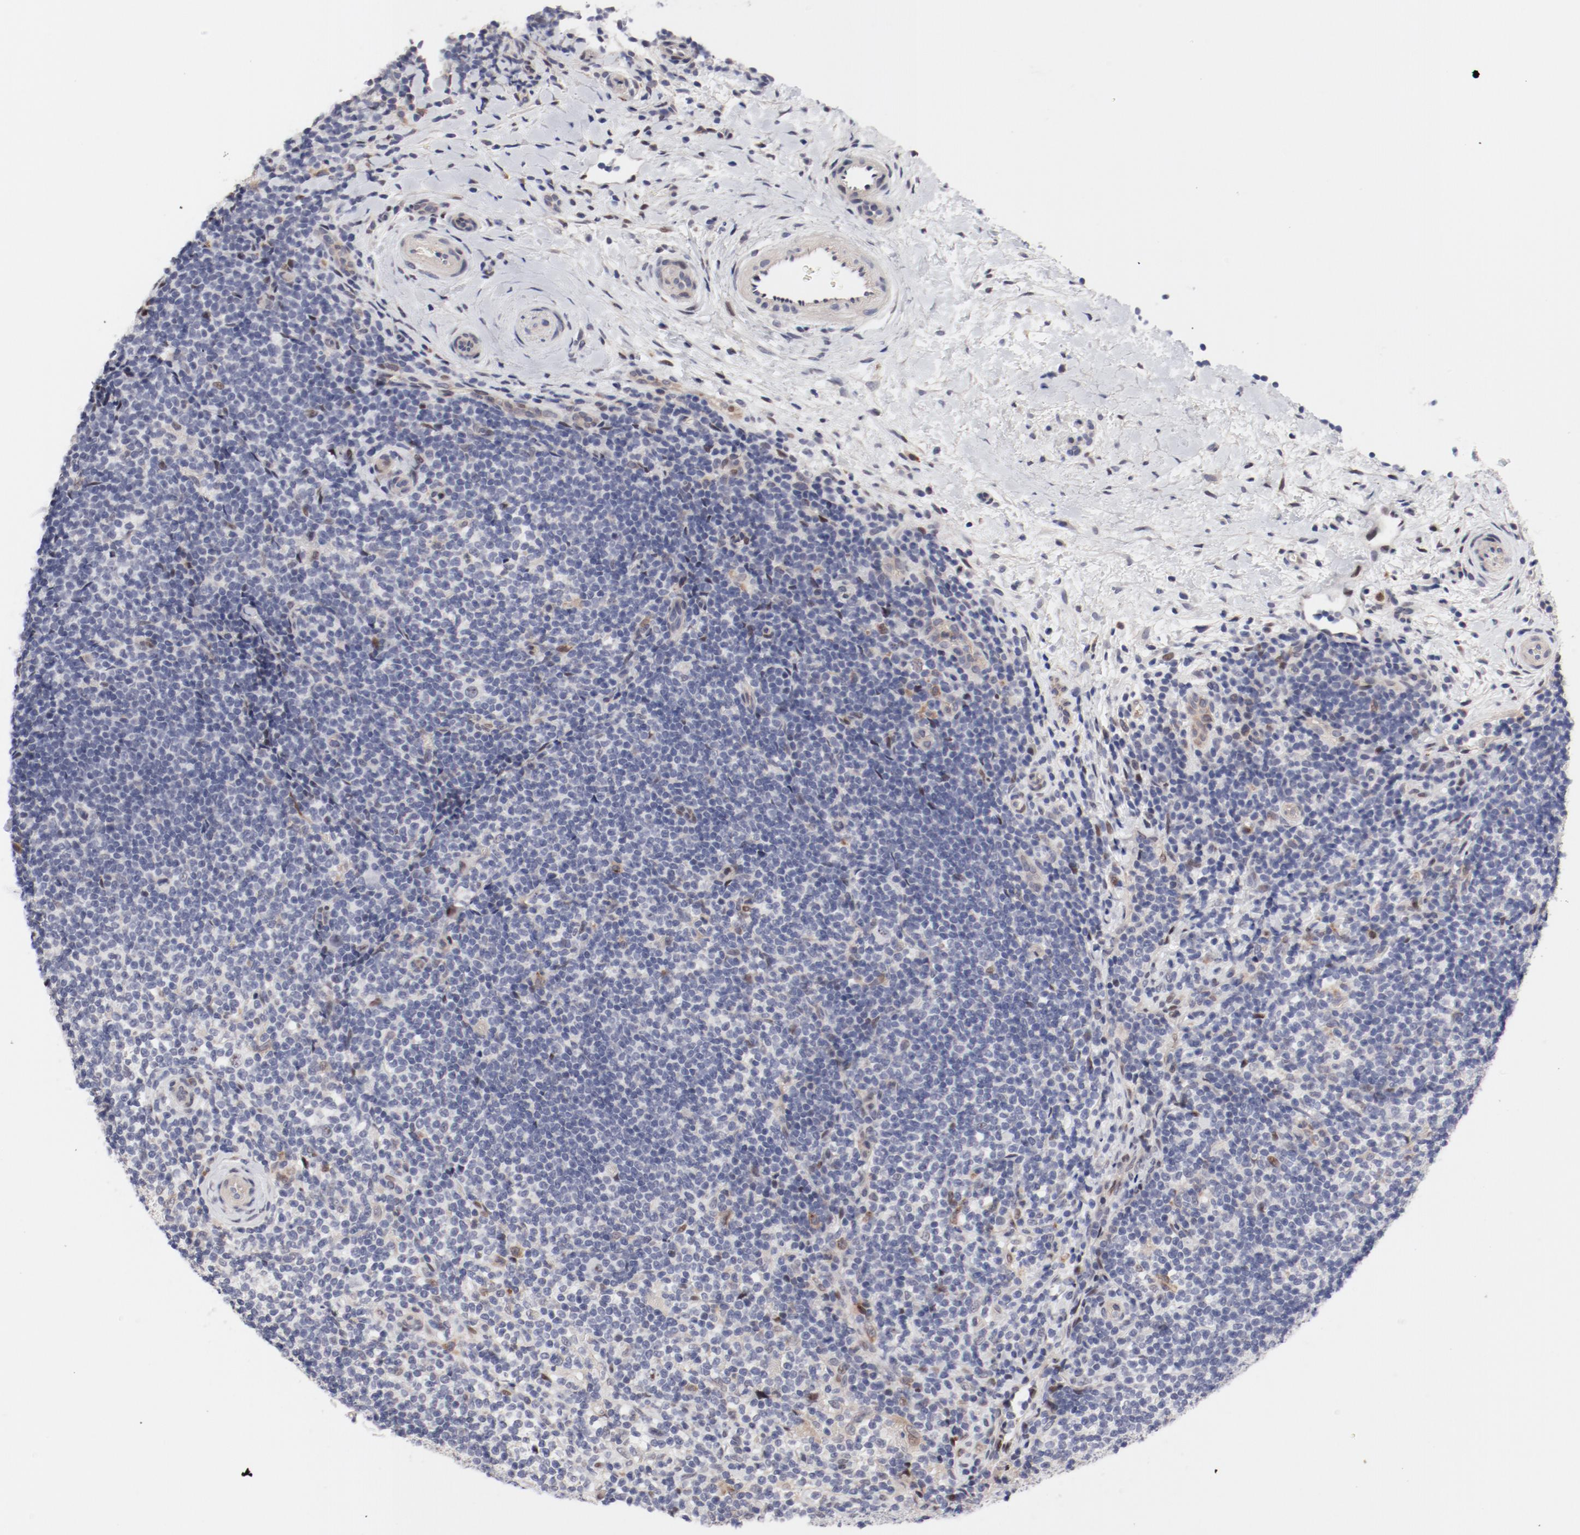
{"staining": {"intensity": "negative", "quantity": "none", "location": "none"}, "tissue": "lymphoma", "cell_type": "Tumor cells", "image_type": "cancer", "snomed": [{"axis": "morphology", "description": "Malignant lymphoma, non-Hodgkin's type, Low grade"}, {"axis": "topography", "description": "Lymph node"}], "caption": "An immunohistochemistry histopathology image of lymphoma is shown. There is no staining in tumor cells of lymphoma.", "gene": "FSCB", "patient": {"sex": "female", "age": 76}}